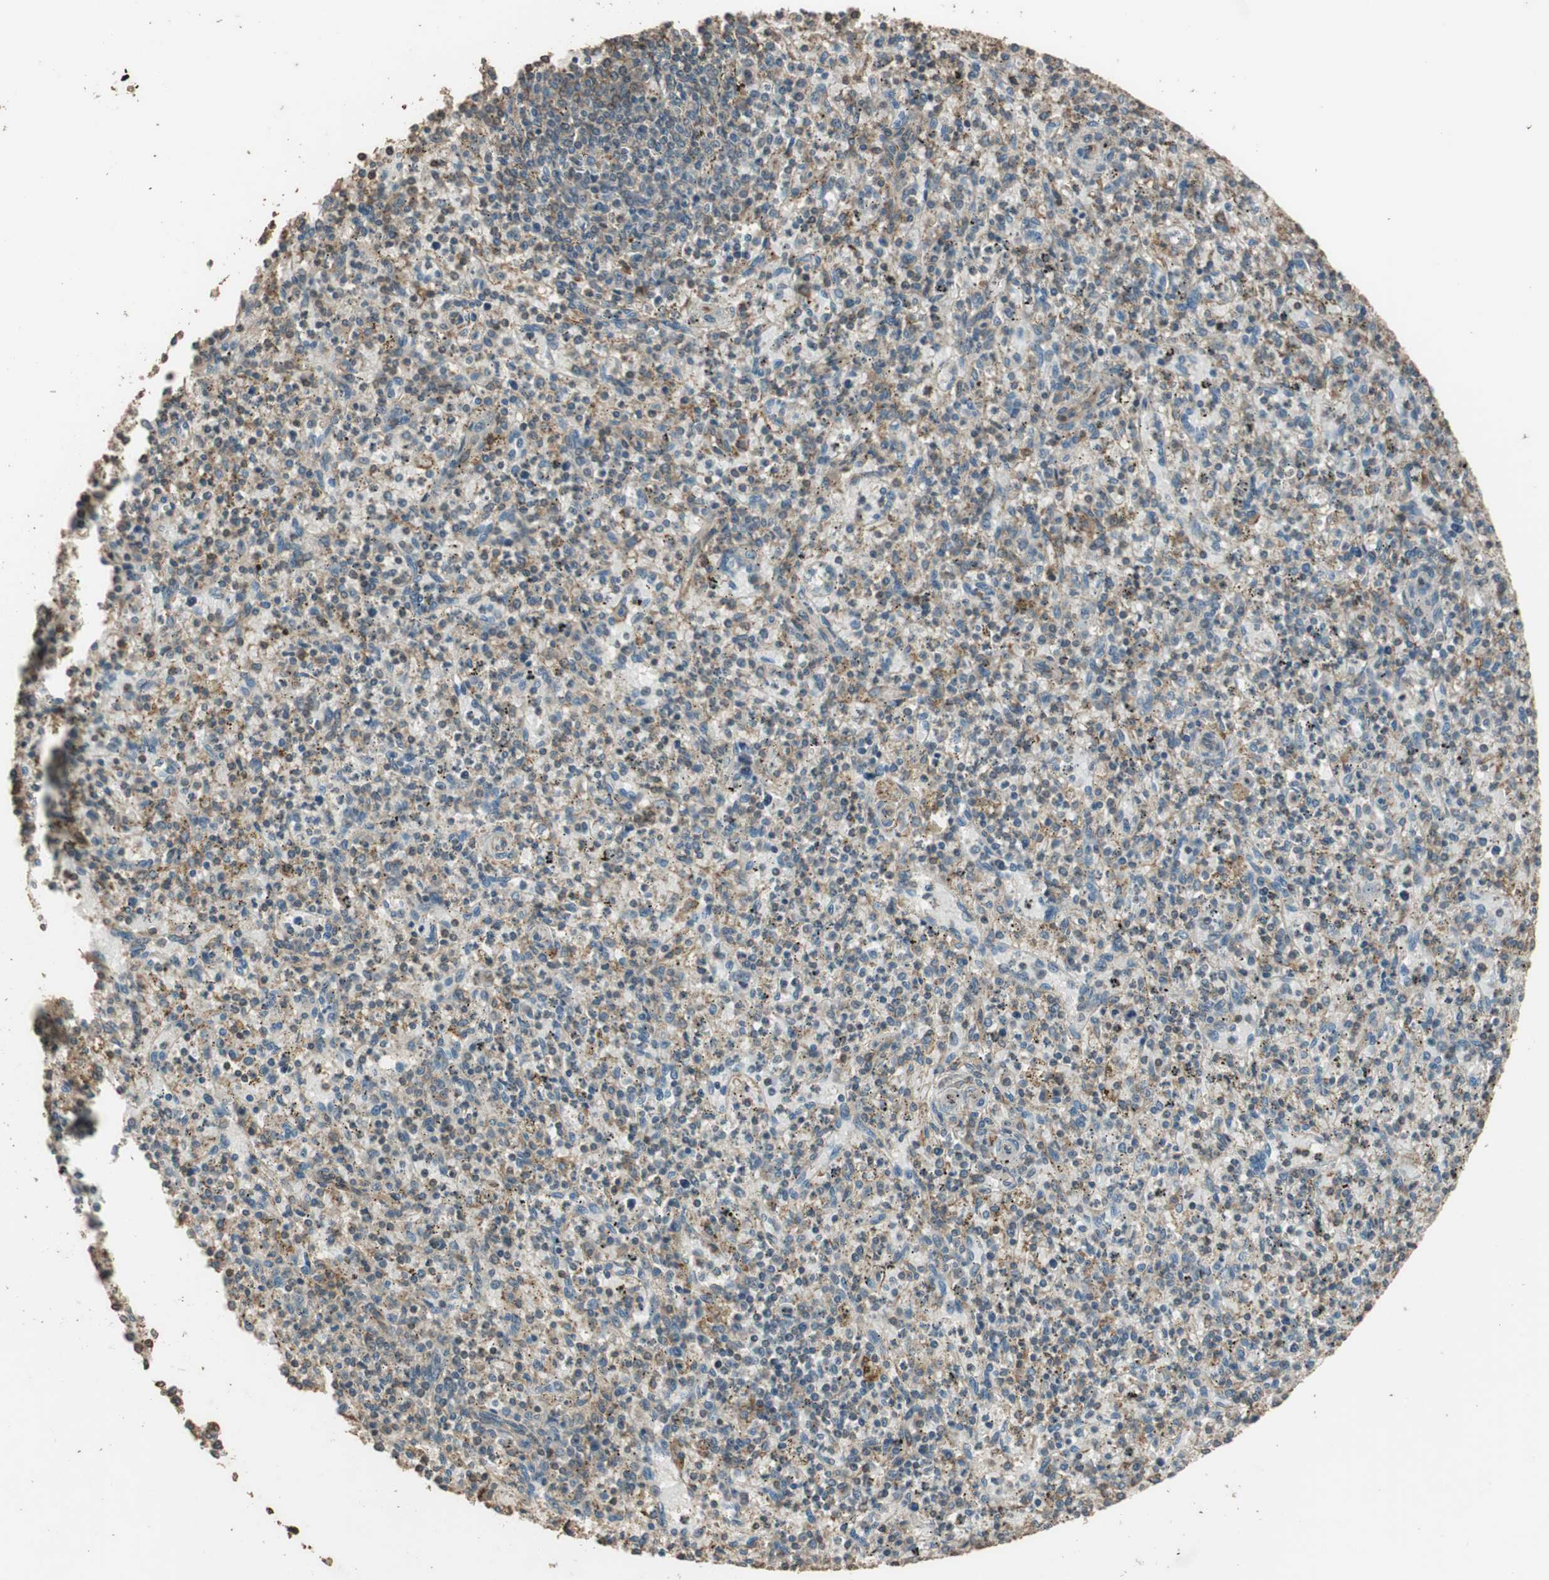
{"staining": {"intensity": "moderate", "quantity": ">75%", "location": "cytoplasmic/membranous"}, "tissue": "spleen", "cell_type": "Cells in red pulp", "image_type": "normal", "snomed": [{"axis": "morphology", "description": "Normal tissue, NOS"}, {"axis": "topography", "description": "Spleen"}], "caption": "Protein staining of unremarkable spleen demonstrates moderate cytoplasmic/membranous staining in about >75% of cells in red pulp.", "gene": "MST1R", "patient": {"sex": "male", "age": 72}}